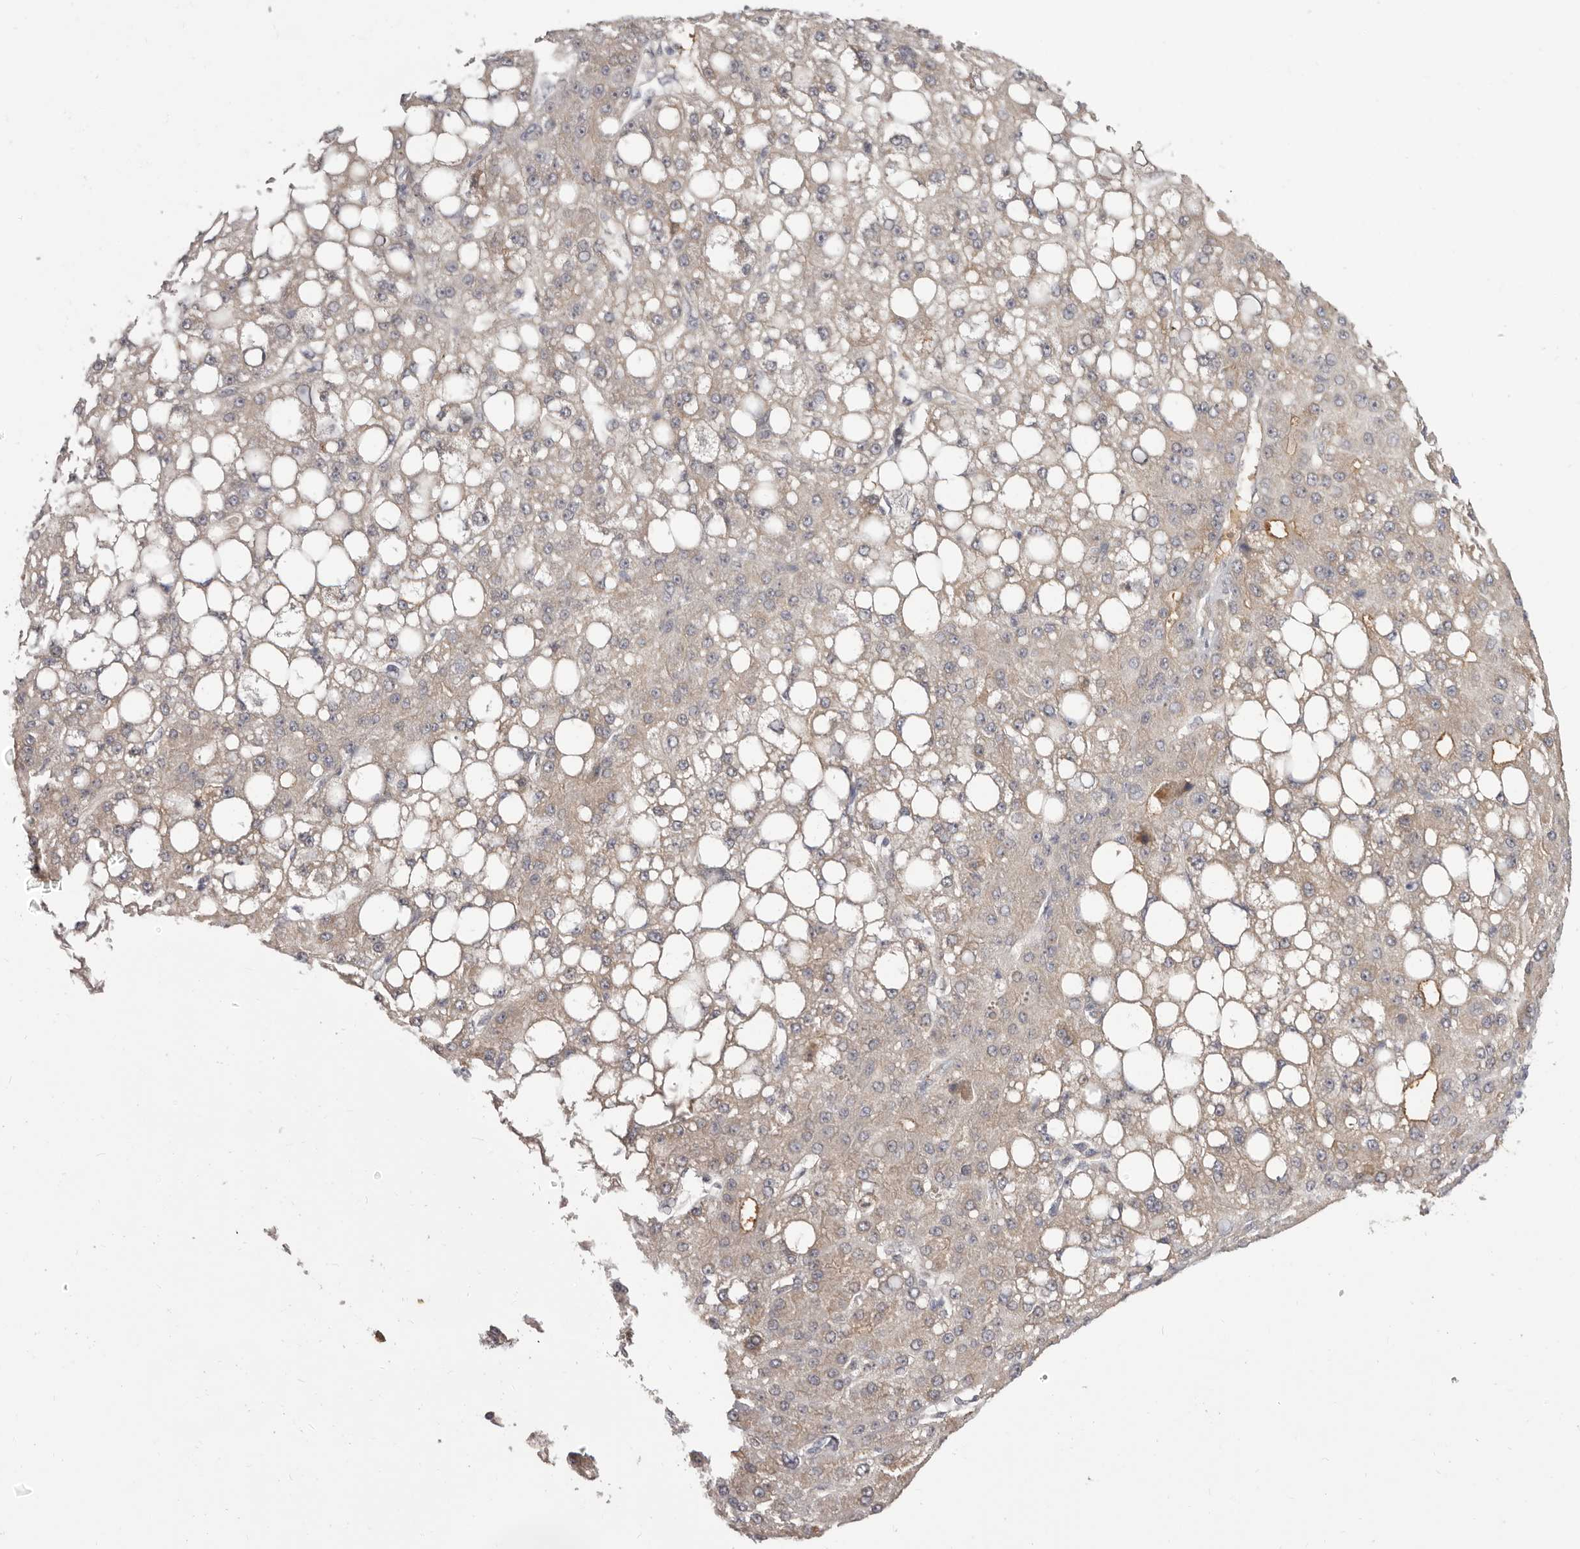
{"staining": {"intensity": "negative", "quantity": "none", "location": "none"}, "tissue": "liver cancer", "cell_type": "Tumor cells", "image_type": "cancer", "snomed": [{"axis": "morphology", "description": "Carcinoma, Hepatocellular, NOS"}, {"axis": "topography", "description": "Liver"}], "caption": "Liver cancer was stained to show a protein in brown. There is no significant staining in tumor cells. Brightfield microscopy of IHC stained with DAB (3,3'-diaminobenzidine) (brown) and hematoxylin (blue), captured at high magnification.", "gene": "OTUD3", "patient": {"sex": "male", "age": 67}}